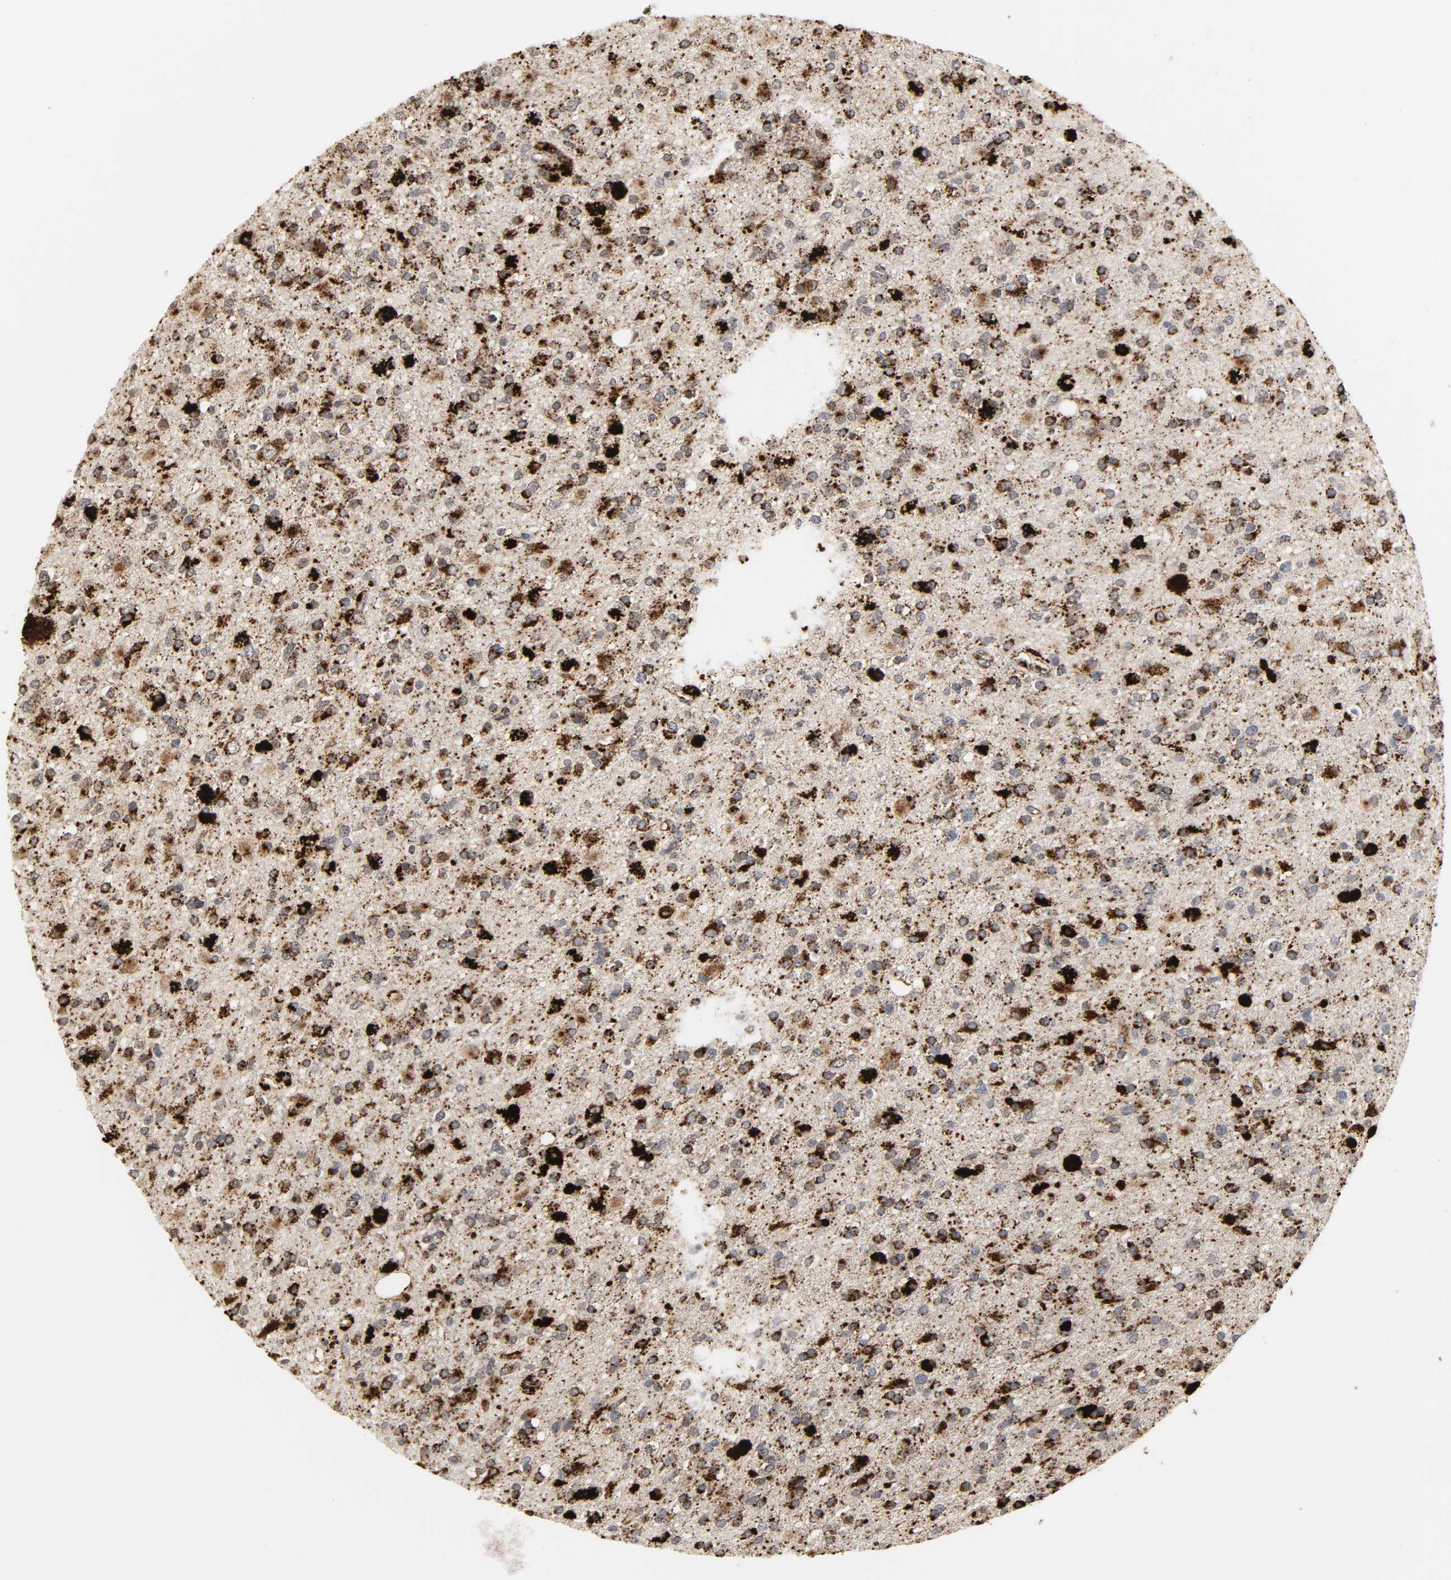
{"staining": {"intensity": "strong", "quantity": ">75%", "location": "cytoplasmic/membranous"}, "tissue": "glioma", "cell_type": "Tumor cells", "image_type": "cancer", "snomed": [{"axis": "morphology", "description": "Glioma, malignant, High grade"}, {"axis": "topography", "description": "Brain"}], "caption": "A histopathology image of malignant glioma (high-grade) stained for a protein shows strong cytoplasmic/membranous brown staining in tumor cells.", "gene": "PSAP", "patient": {"sex": "male", "age": 33}}